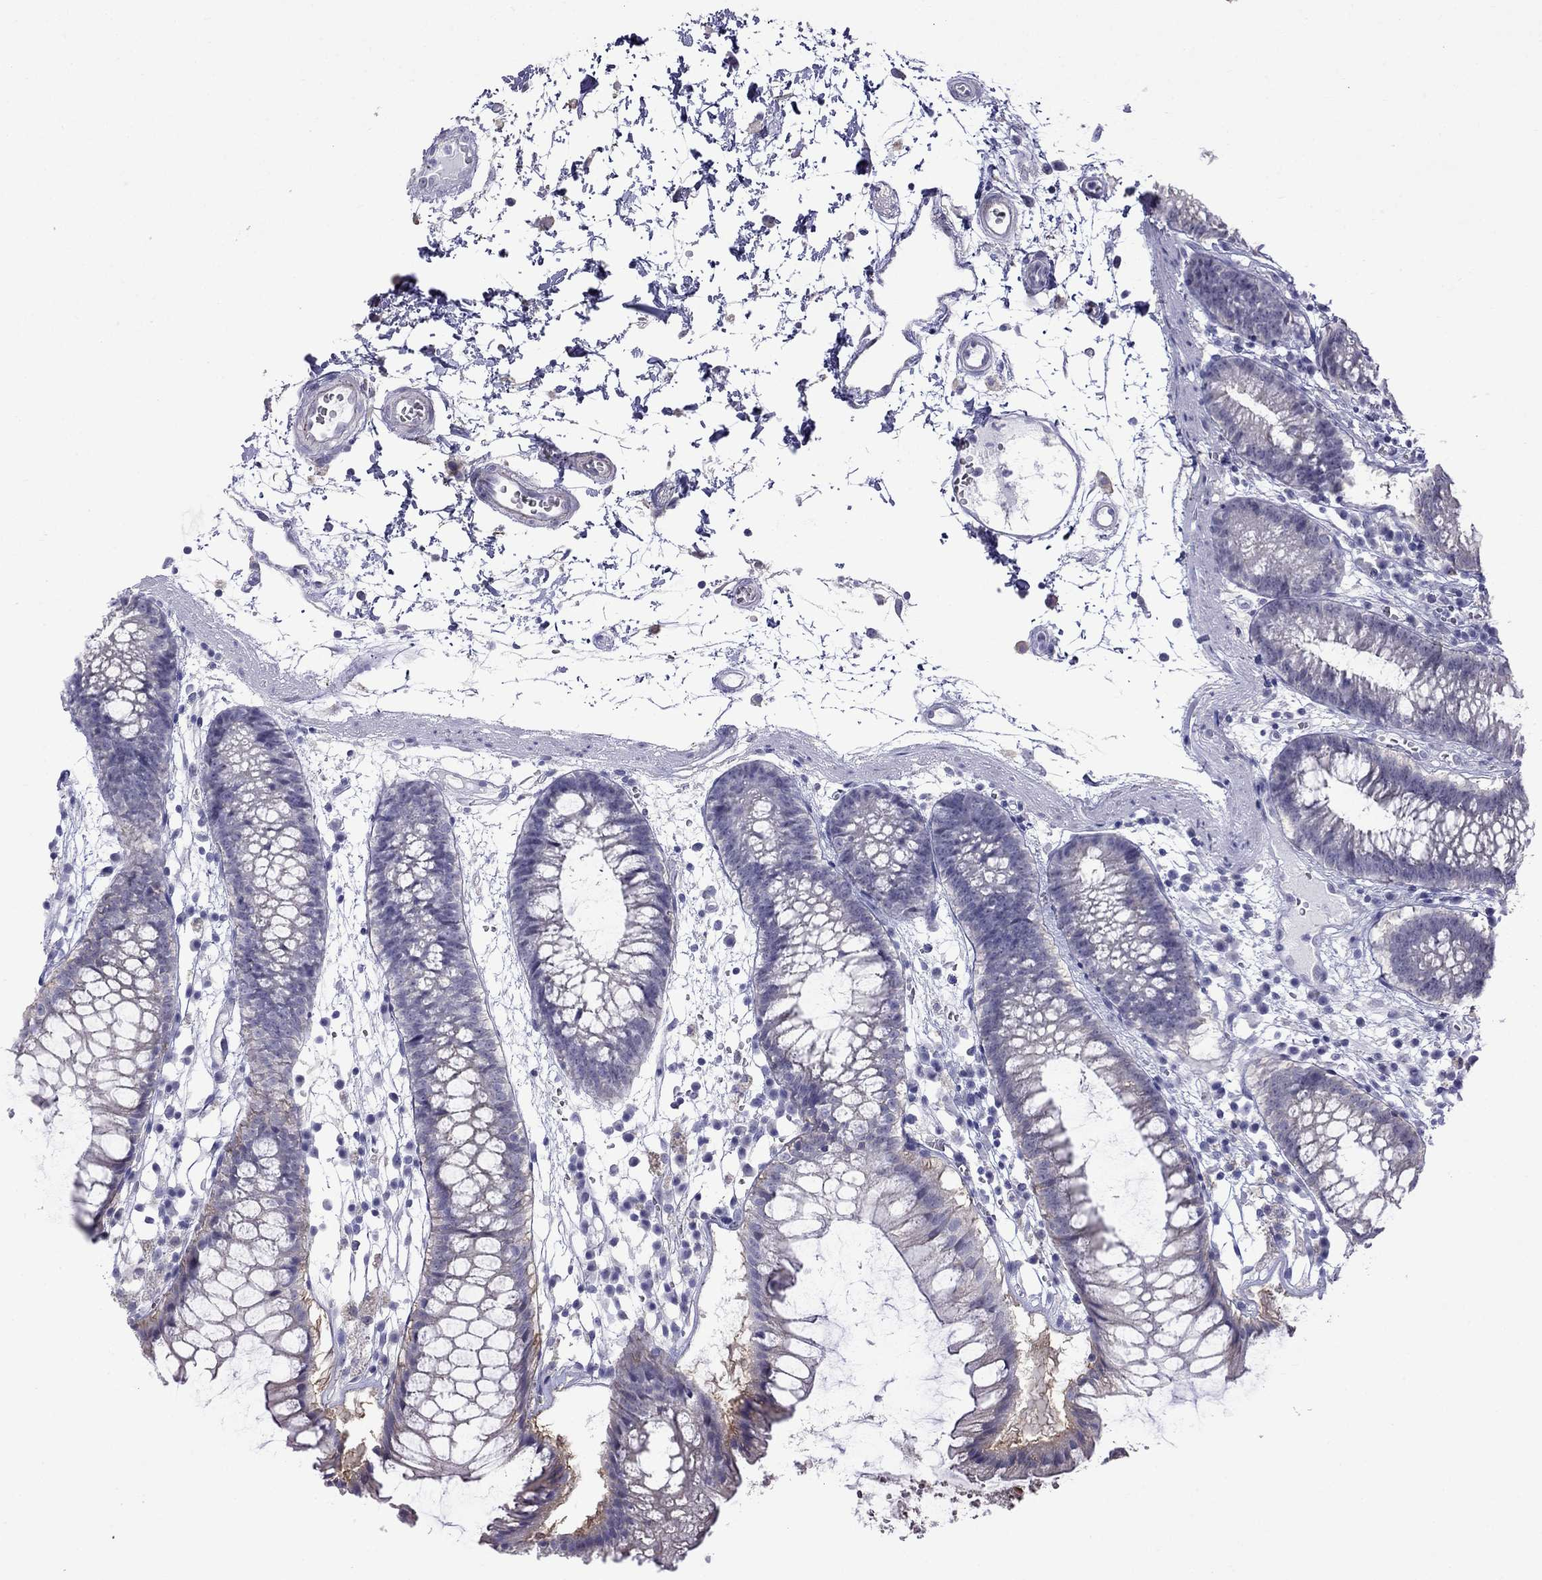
{"staining": {"intensity": "negative", "quantity": "none", "location": "none"}, "tissue": "colon", "cell_type": "Endothelial cells", "image_type": "normal", "snomed": [{"axis": "morphology", "description": "Normal tissue, NOS"}, {"axis": "morphology", "description": "Adenocarcinoma, NOS"}, {"axis": "topography", "description": "Colon"}], "caption": "Endothelial cells show no significant positivity in unremarkable colon. (Immunohistochemistry, brightfield microscopy, high magnification).", "gene": "MGP", "patient": {"sex": "male", "age": 65}}